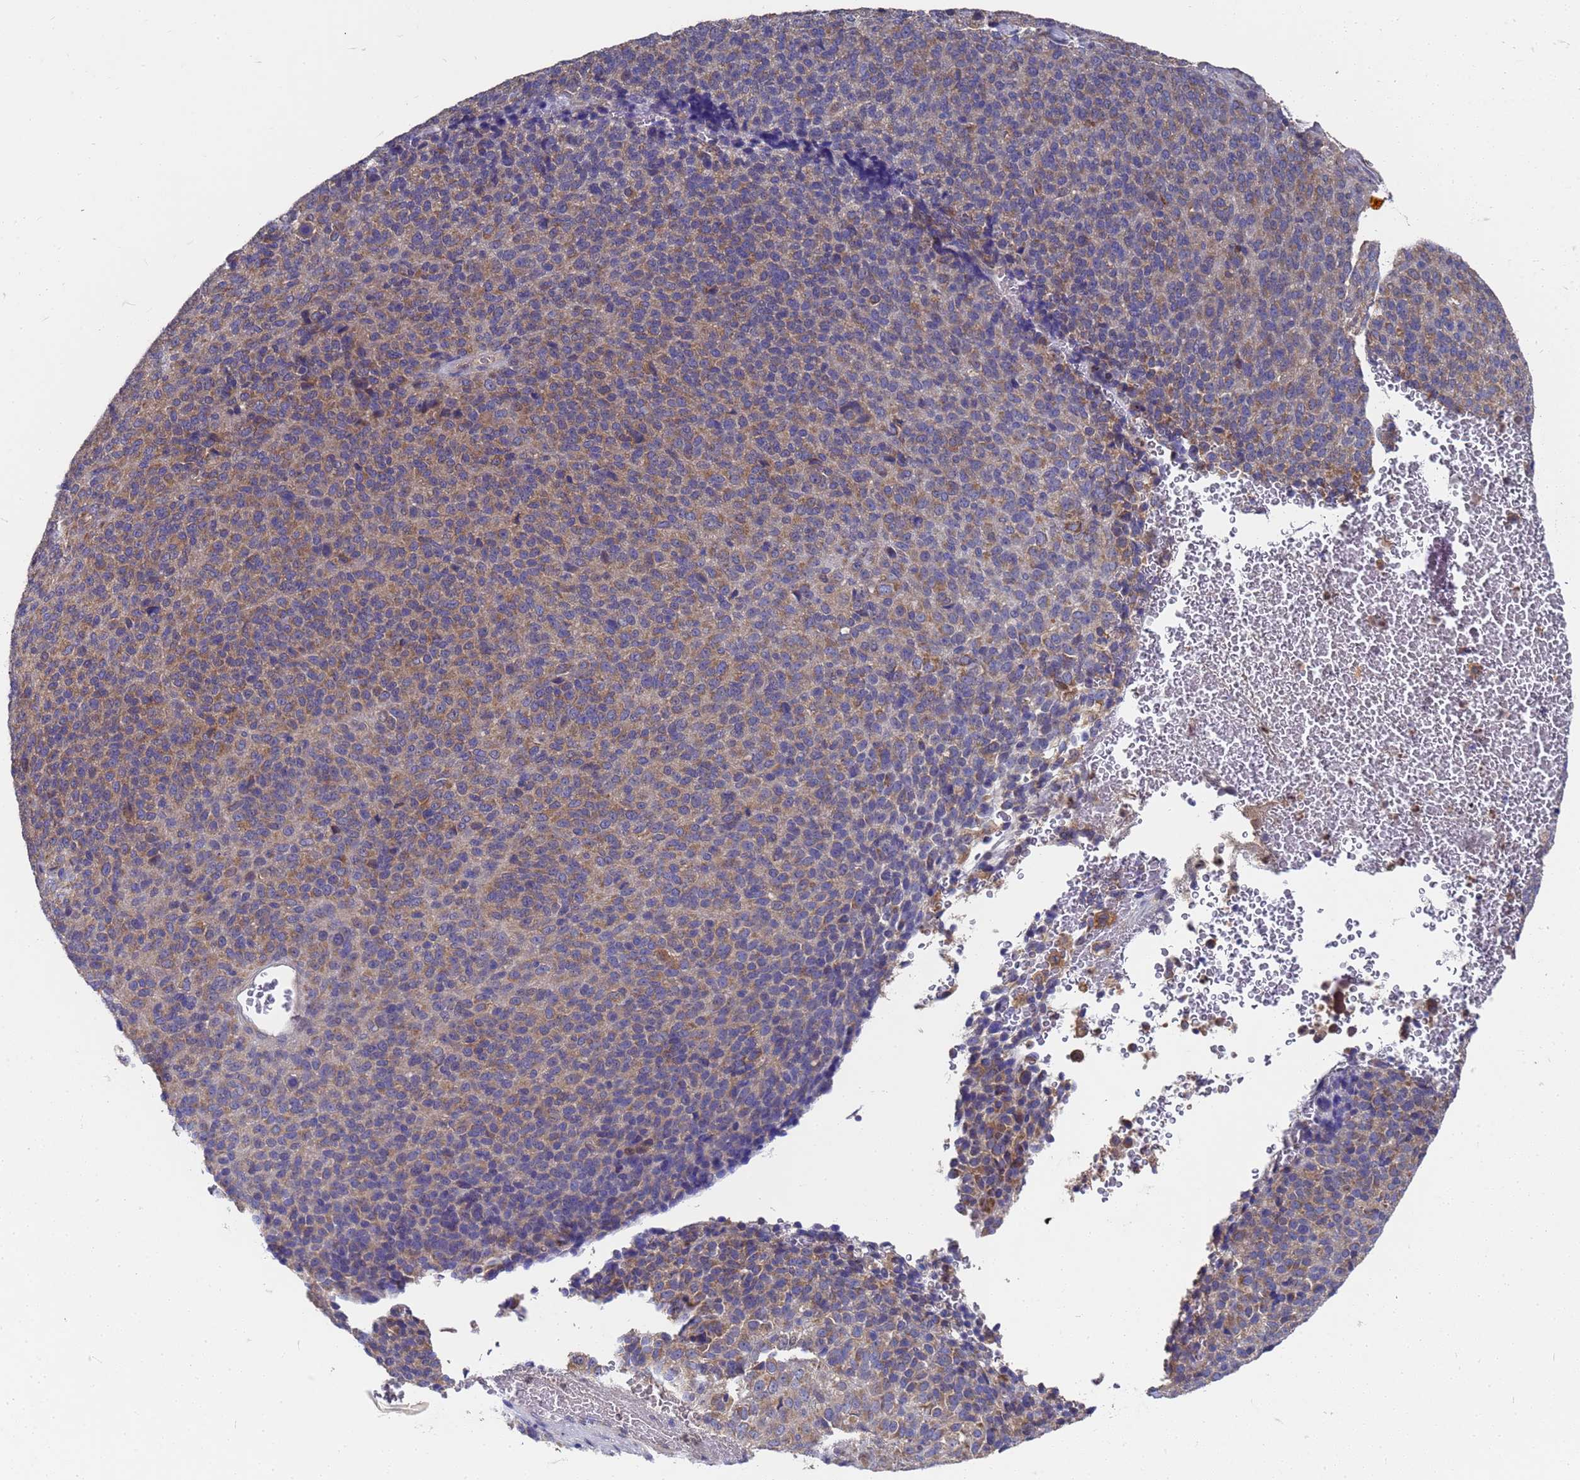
{"staining": {"intensity": "moderate", "quantity": "<25%", "location": "cytoplasmic/membranous"}, "tissue": "melanoma", "cell_type": "Tumor cells", "image_type": "cancer", "snomed": [{"axis": "morphology", "description": "Malignant melanoma, Metastatic site"}, {"axis": "topography", "description": "Brain"}], "caption": "Moderate cytoplasmic/membranous protein expression is identified in about <25% of tumor cells in malignant melanoma (metastatic site).", "gene": "SLC35E2B", "patient": {"sex": "female", "age": 56}}